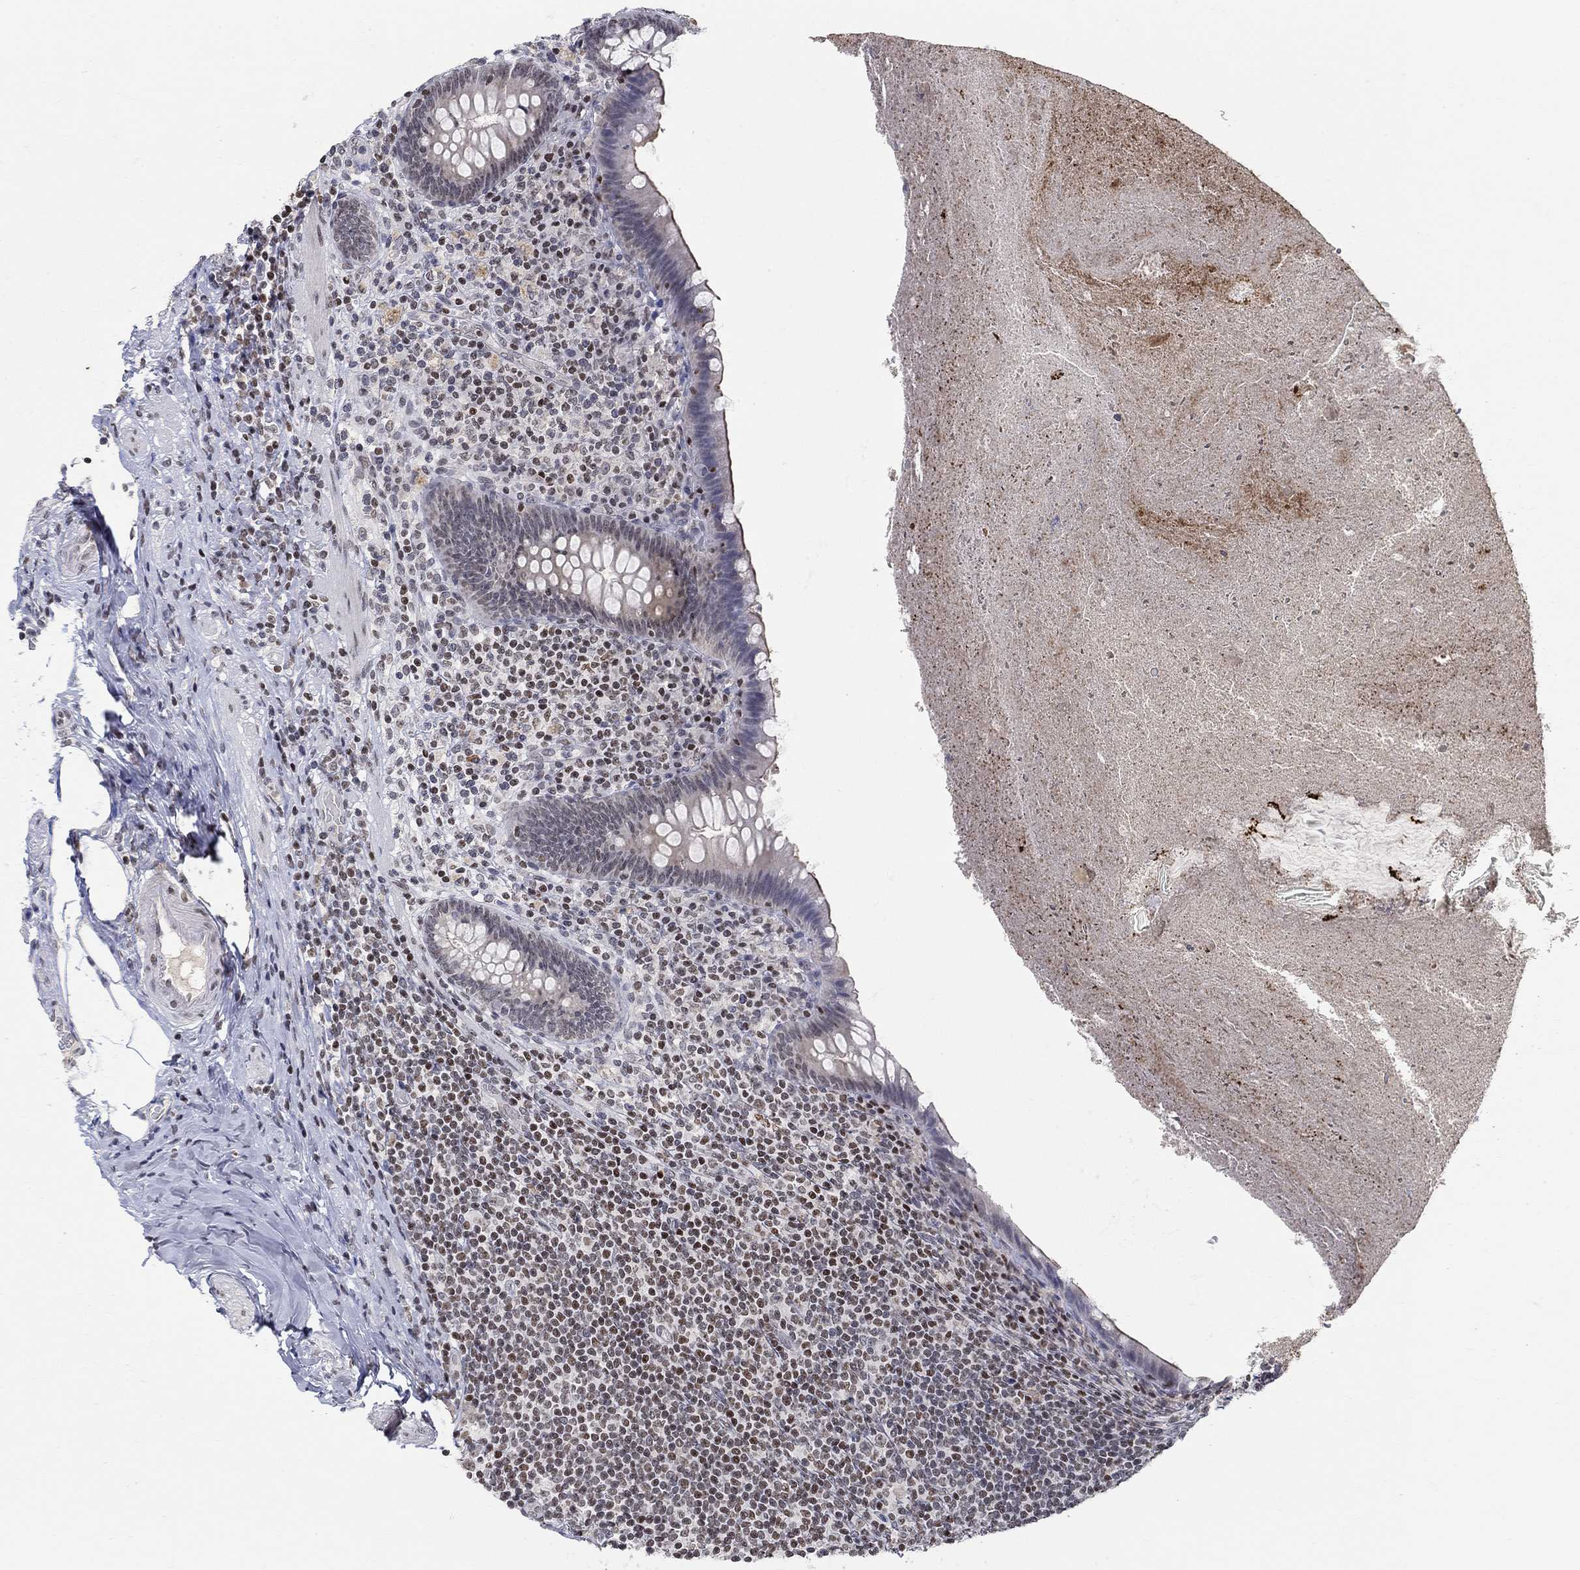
{"staining": {"intensity": "negative", "quantity": "none", "location": "none"}, "tissue": "appendix", "cell_type": "Glandular cells", "image_type": "normal", "snomed": [{"axis": "morphology", "description": "Normal tissue, NOS"}, {"axis": "topography", "description": "Appendix"}], "caption": "Immunohistochemistry histopathology image of unremarkable appendix: human appendix stained with DAB (3,3'-diaminobenzidine) exhibits no significant protein positivity in glandular cells.", "gene": "KLF12", "patient": {"sex": "male", "age": 47}}